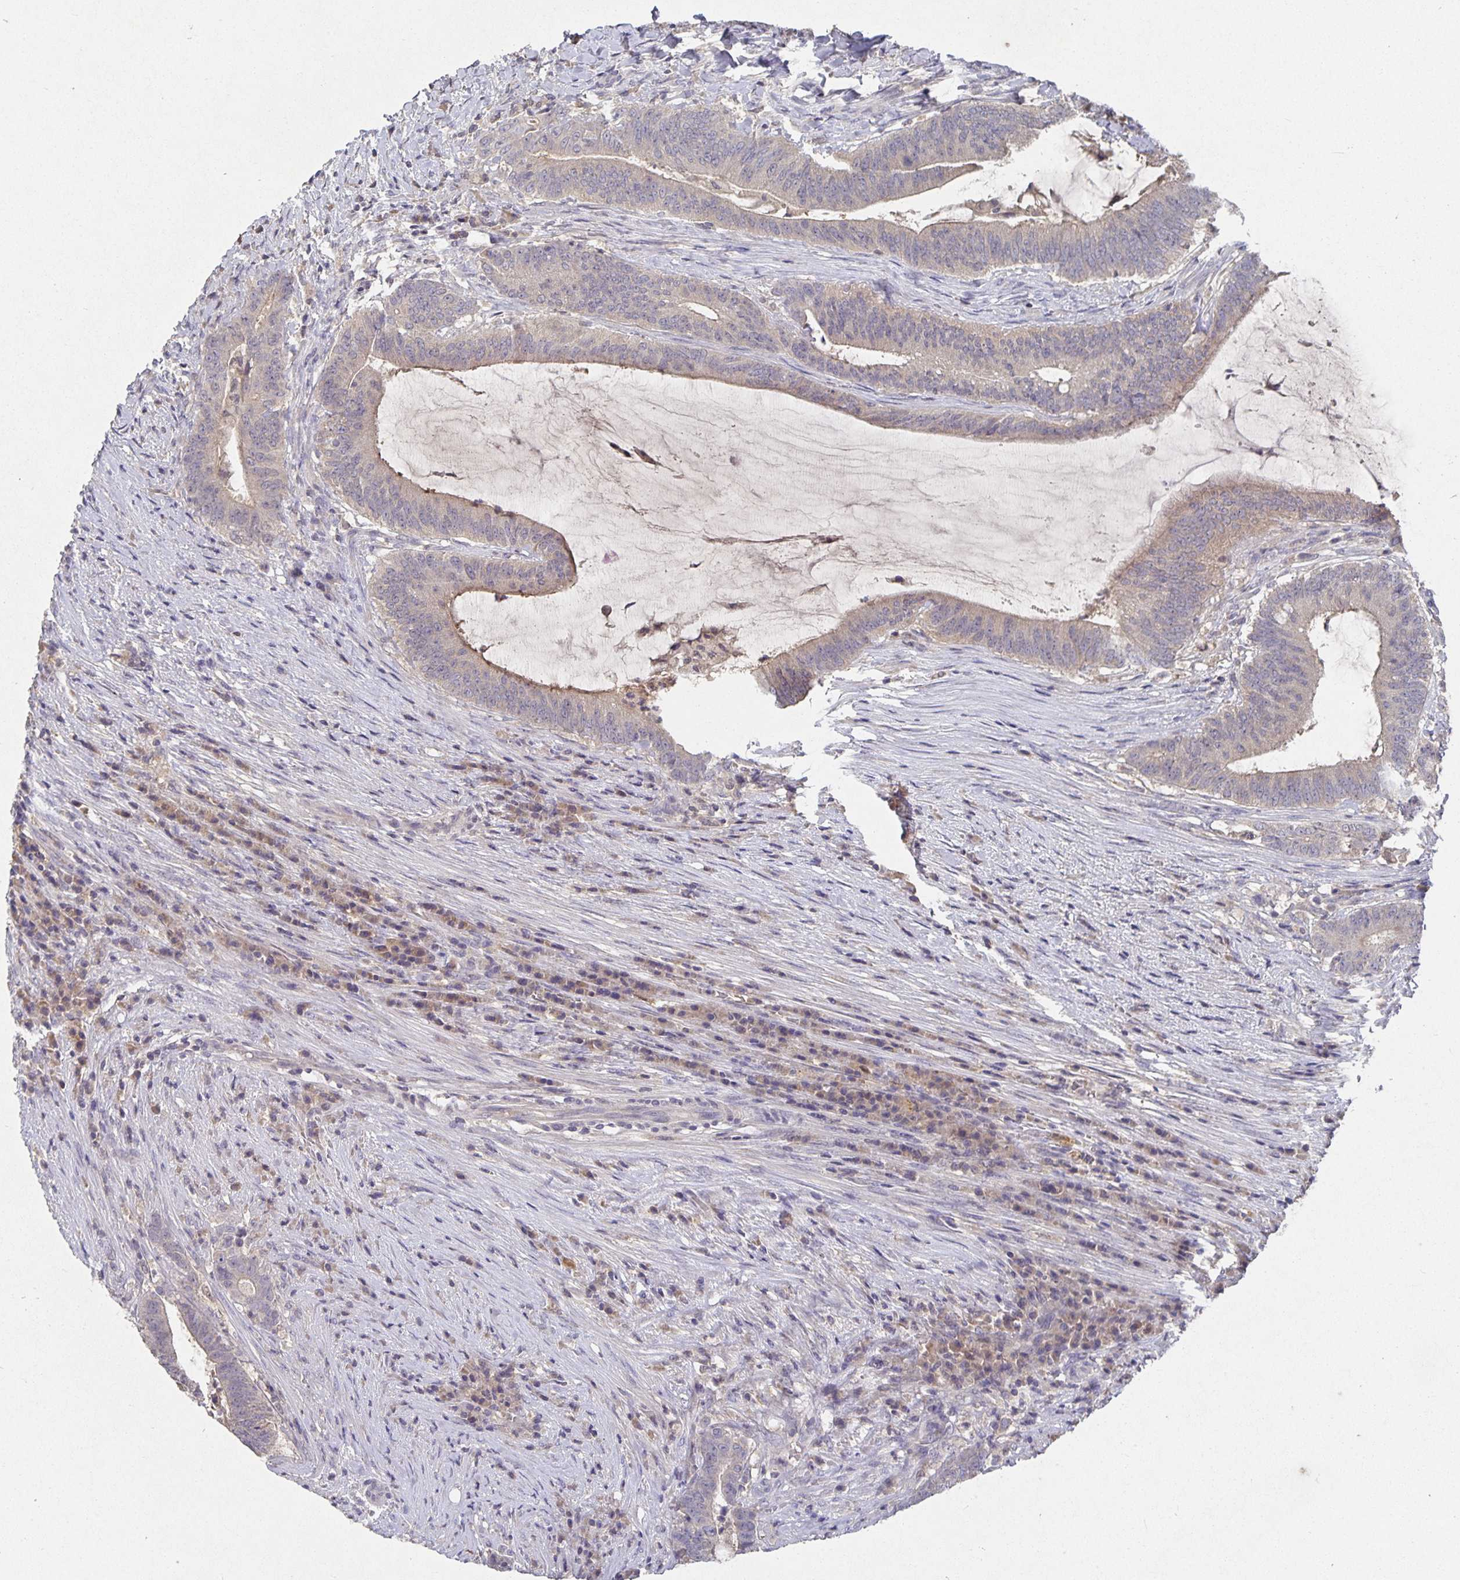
{"staining": {"intensity": "weak", "quantity": "<25%", "location": "cytoplasmic/membranous"}, "tissue": "colorectal cancer", "cell_type": "Tumor cells", "image_type": "cancer", "snomed": [{"axis": "morphology", "description": "Adenocarcinoma, NOS"}, {"axis": "topography", "description": "Colon"}], "caption": "DAB immunohistochemical staining of human colorectal cancer displays no significant positivity in tumor cells.", "gene": "HEPN1", "patient": {"sex": "female", "age": 43}}